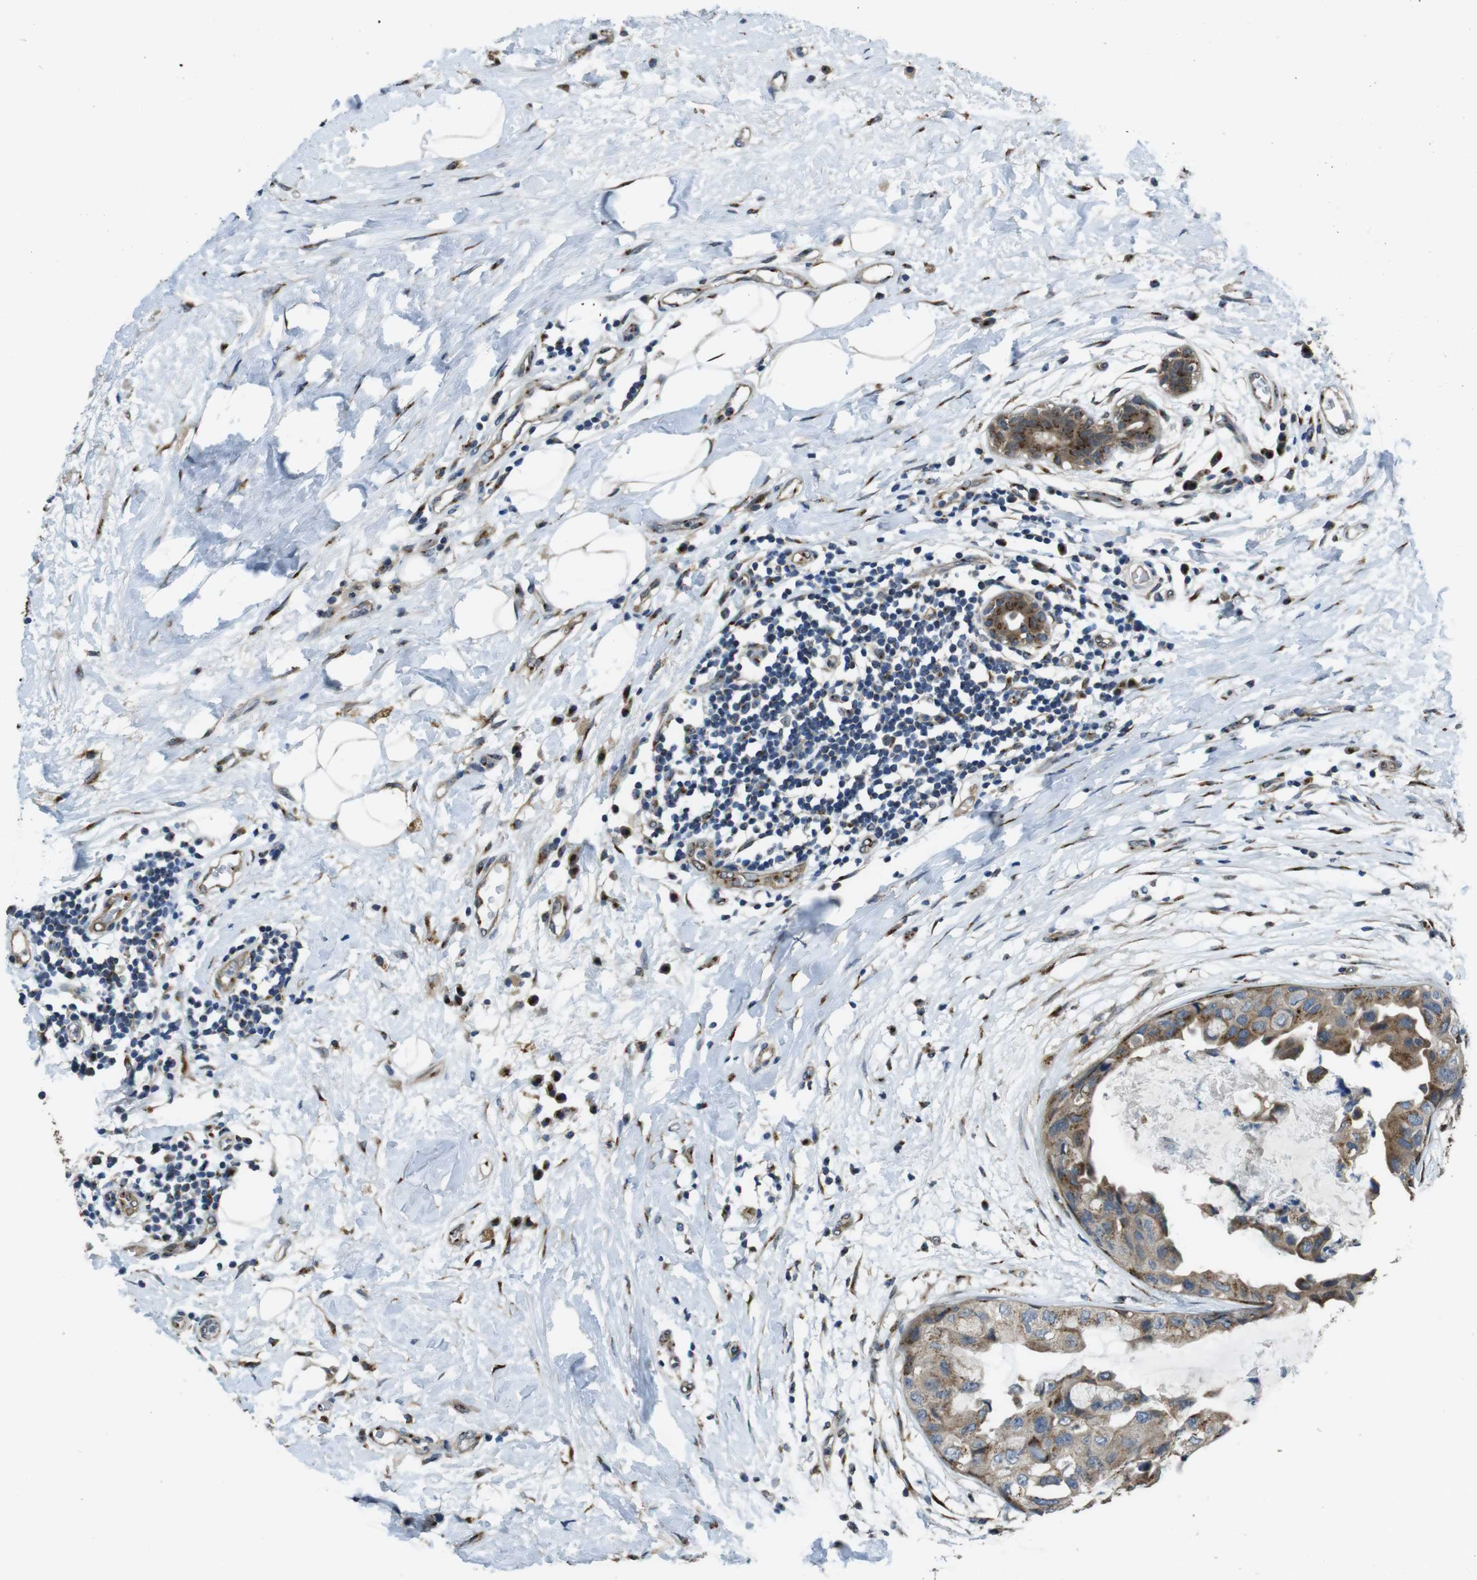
{"staining": {"intensity": "moderate", "quantity": ">75%", "location": "cytoplasmic/membranous"}, "tissue": "breast cancer", "cell_type": "Tumor cells", "image_type": "cancer", "snomed": [{"axis": "morphology", "description": "Duct carcinoma"}, {"axis": "topography", "description": "Breast"}], "caption": "Moderate cytoplasmic/membranous positivity for a protein is present in about >75% of tumor cells of breast infiltrating ductal carcinoma using immunohistochemistry.", "gene": "RAB6A", "patient": {"sex": "female", "age": 40}}